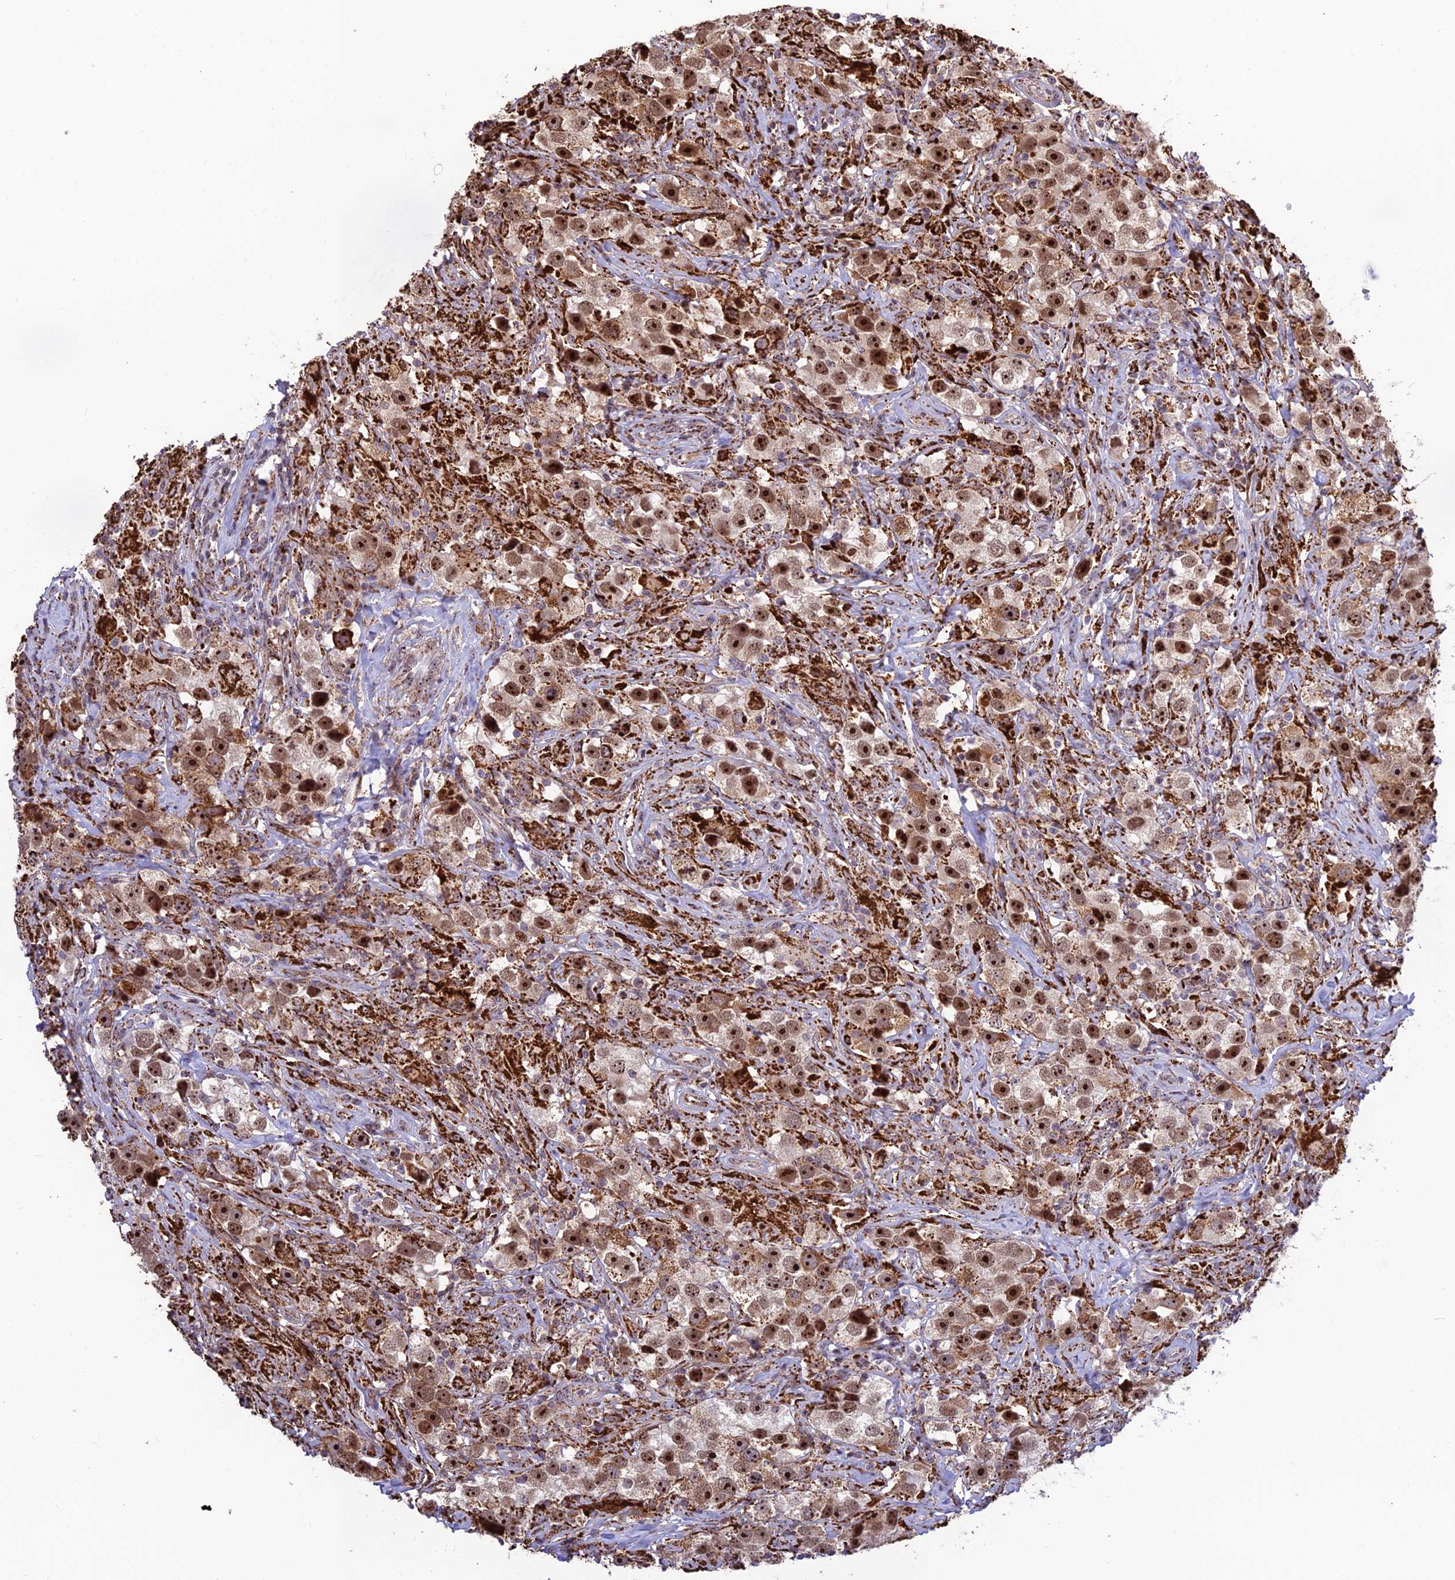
{"staining": {"intensity": "strong", "quantity": ">75%", "location": "cytoplasmic/membranous,nuclear"}, "tissue": "testis cancer", "cell_type": "Tumor cells", "image_type": "cancer", "snomed": [{"axis": "morphology", "description": "Seminoma, NOS"}, {"axis": "topography", "description": "Testis"}], "caption": "Tumor cells display strong cytoplasmic/membranous and nuclear positivity in approximately >75% of cells in testis cancer (seminoma).", "gene": "POLR1G", "patient": {"sex": "male", "age": 49}}